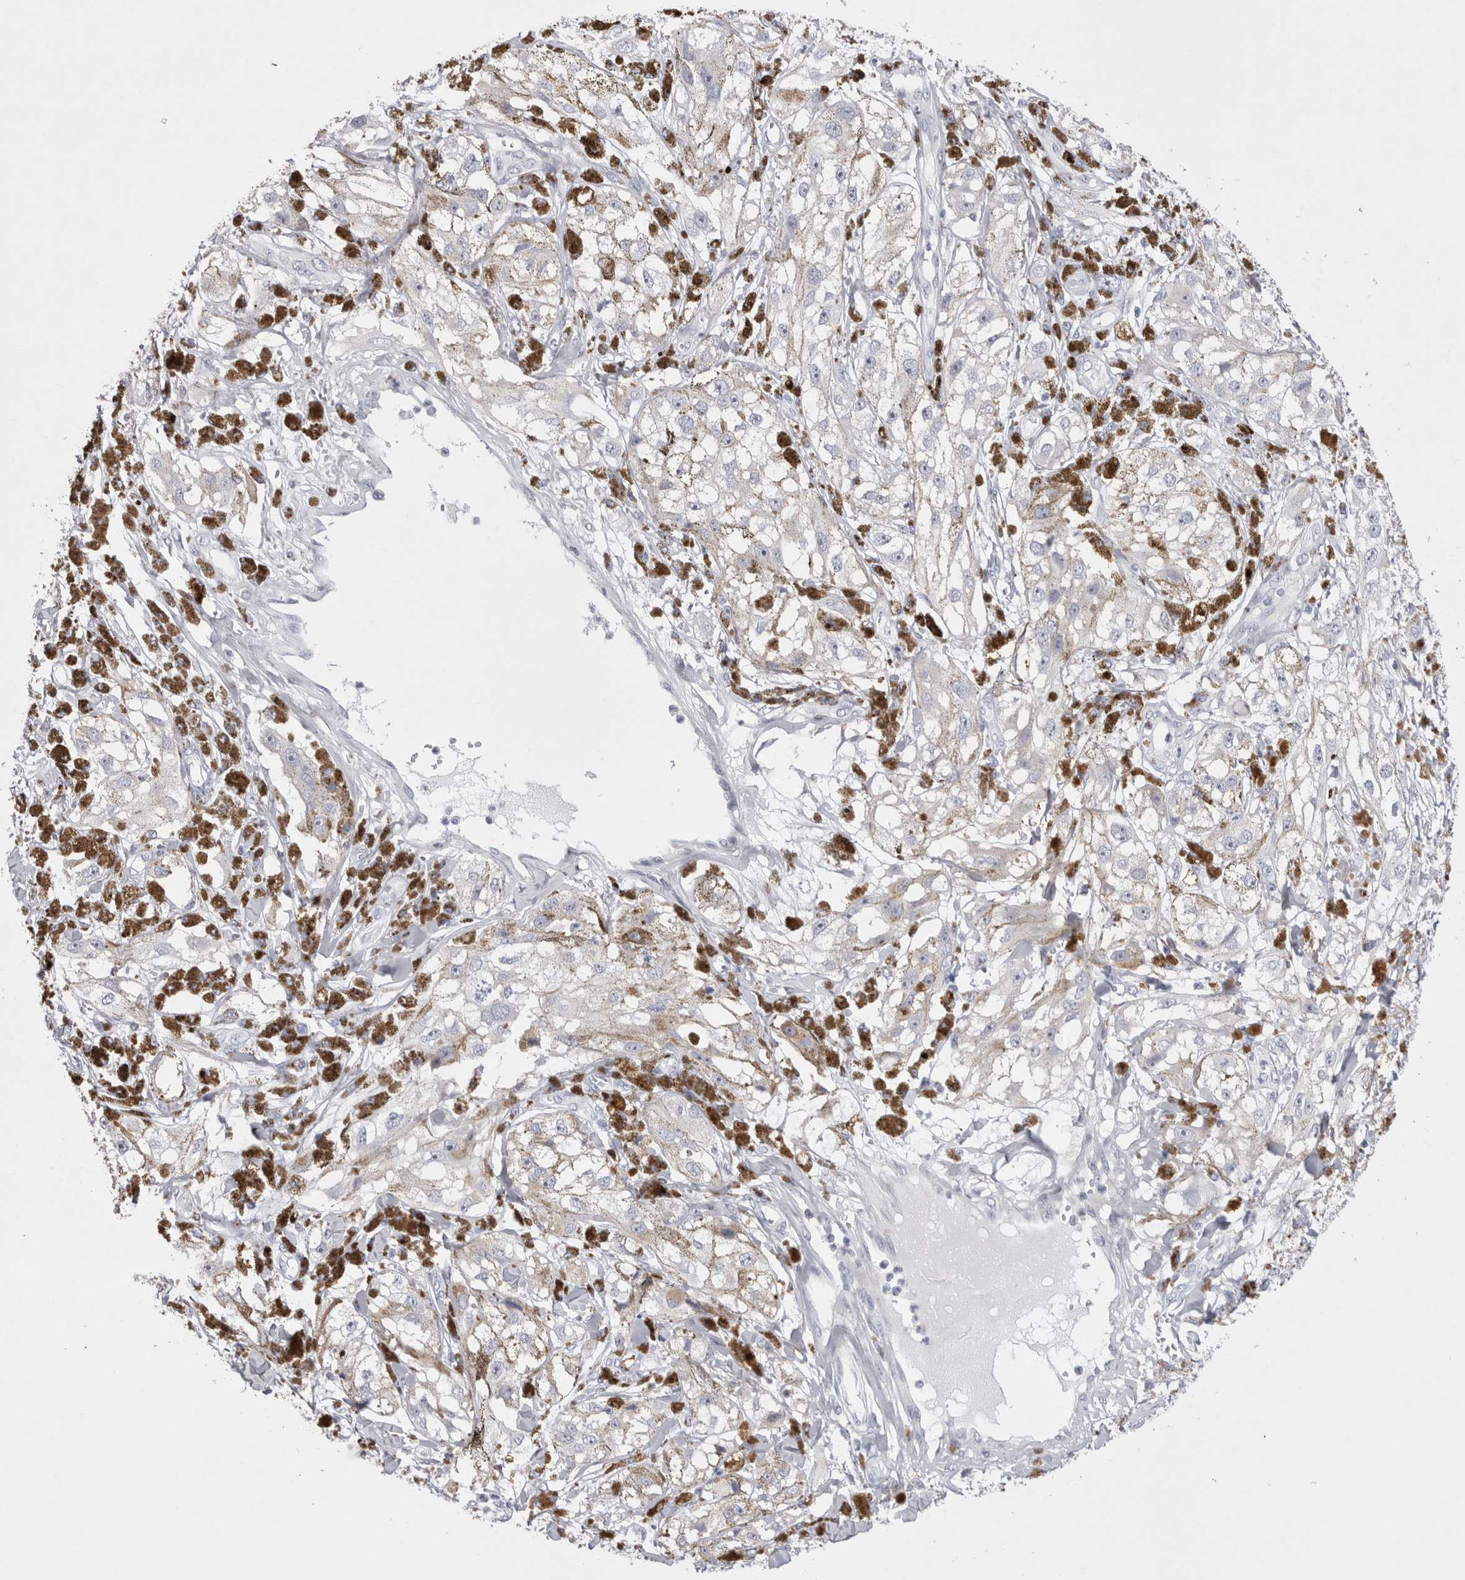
{"staining": {"intensity": "negative", "quantity": "none", "location": "none"}, "tissue": "melanoma", "cell_type": "Tumor cells", "image_type": "cancer", "snomed": [{"axis": "morphology", "description": "Malignant melanoma, NOS"}, {"axis": "topography", "description": "Skin"}], "caption": "Micrograph shows no significant protein positivity in tumor cells of melanoma. The staining was performed using DAB (3,3'-diaminobenzidine) to visualize the protein expression in brown, while the nuclei were stained in blue with hematoxylin (Magnification: 20x).", "gene": "PWP2", "patient": {"sex": "male", "age": 88}}